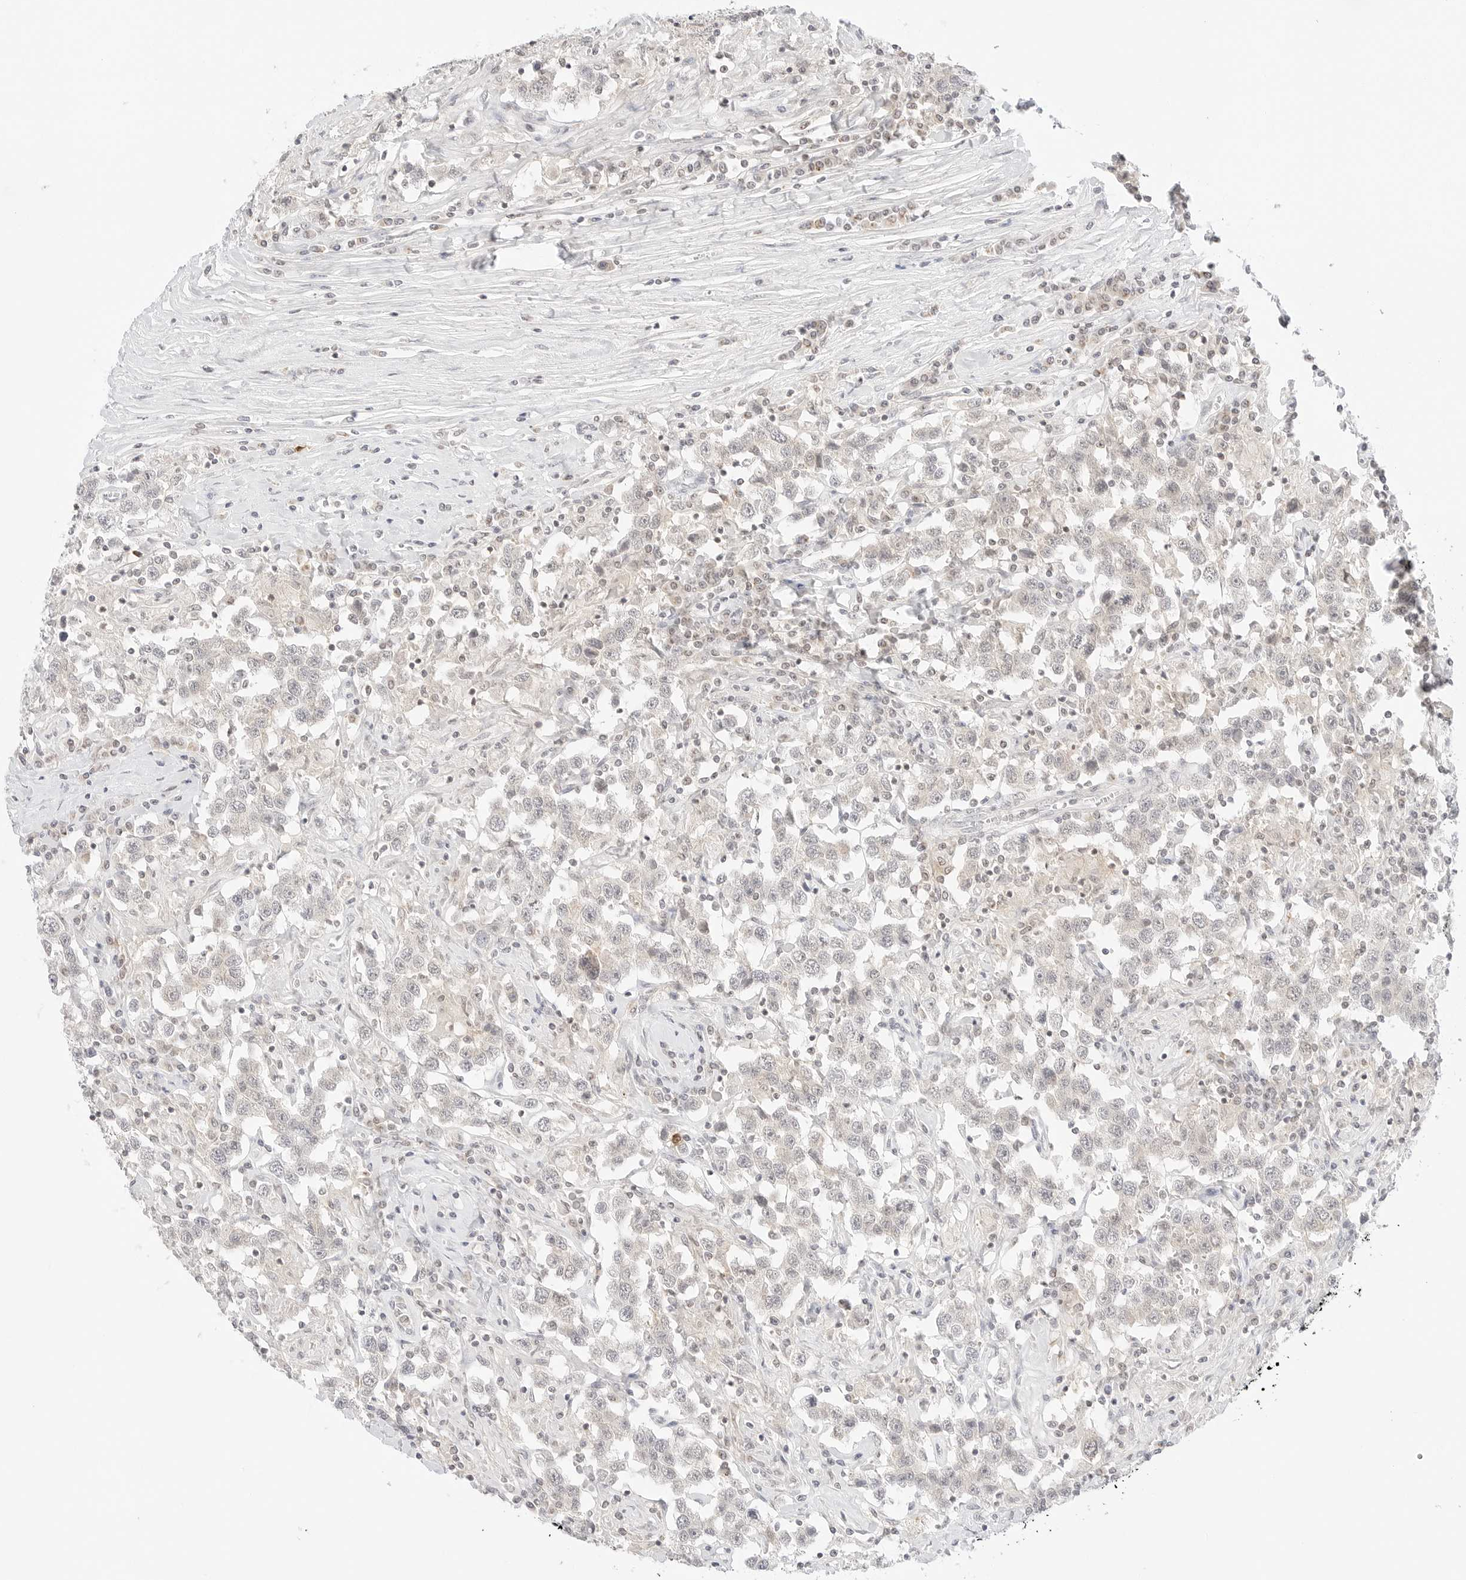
{"staining": {"intensity": "negative", "quantity": "none", "location": "none"}, "tissue": "testis cancer", "cell_type": "Tumor cells", "image_type": "cancer", "snomed": [{"axis": "morphology", "description": "Seminoma, NOS"}, {"axis": "topography", "description": "Testis"}], "caption": "Tumor cells show no significant protein positivity in testis cancer (seminoma).", "gene": "GNAS", "patient": {"sex": "male", "age": 41}}